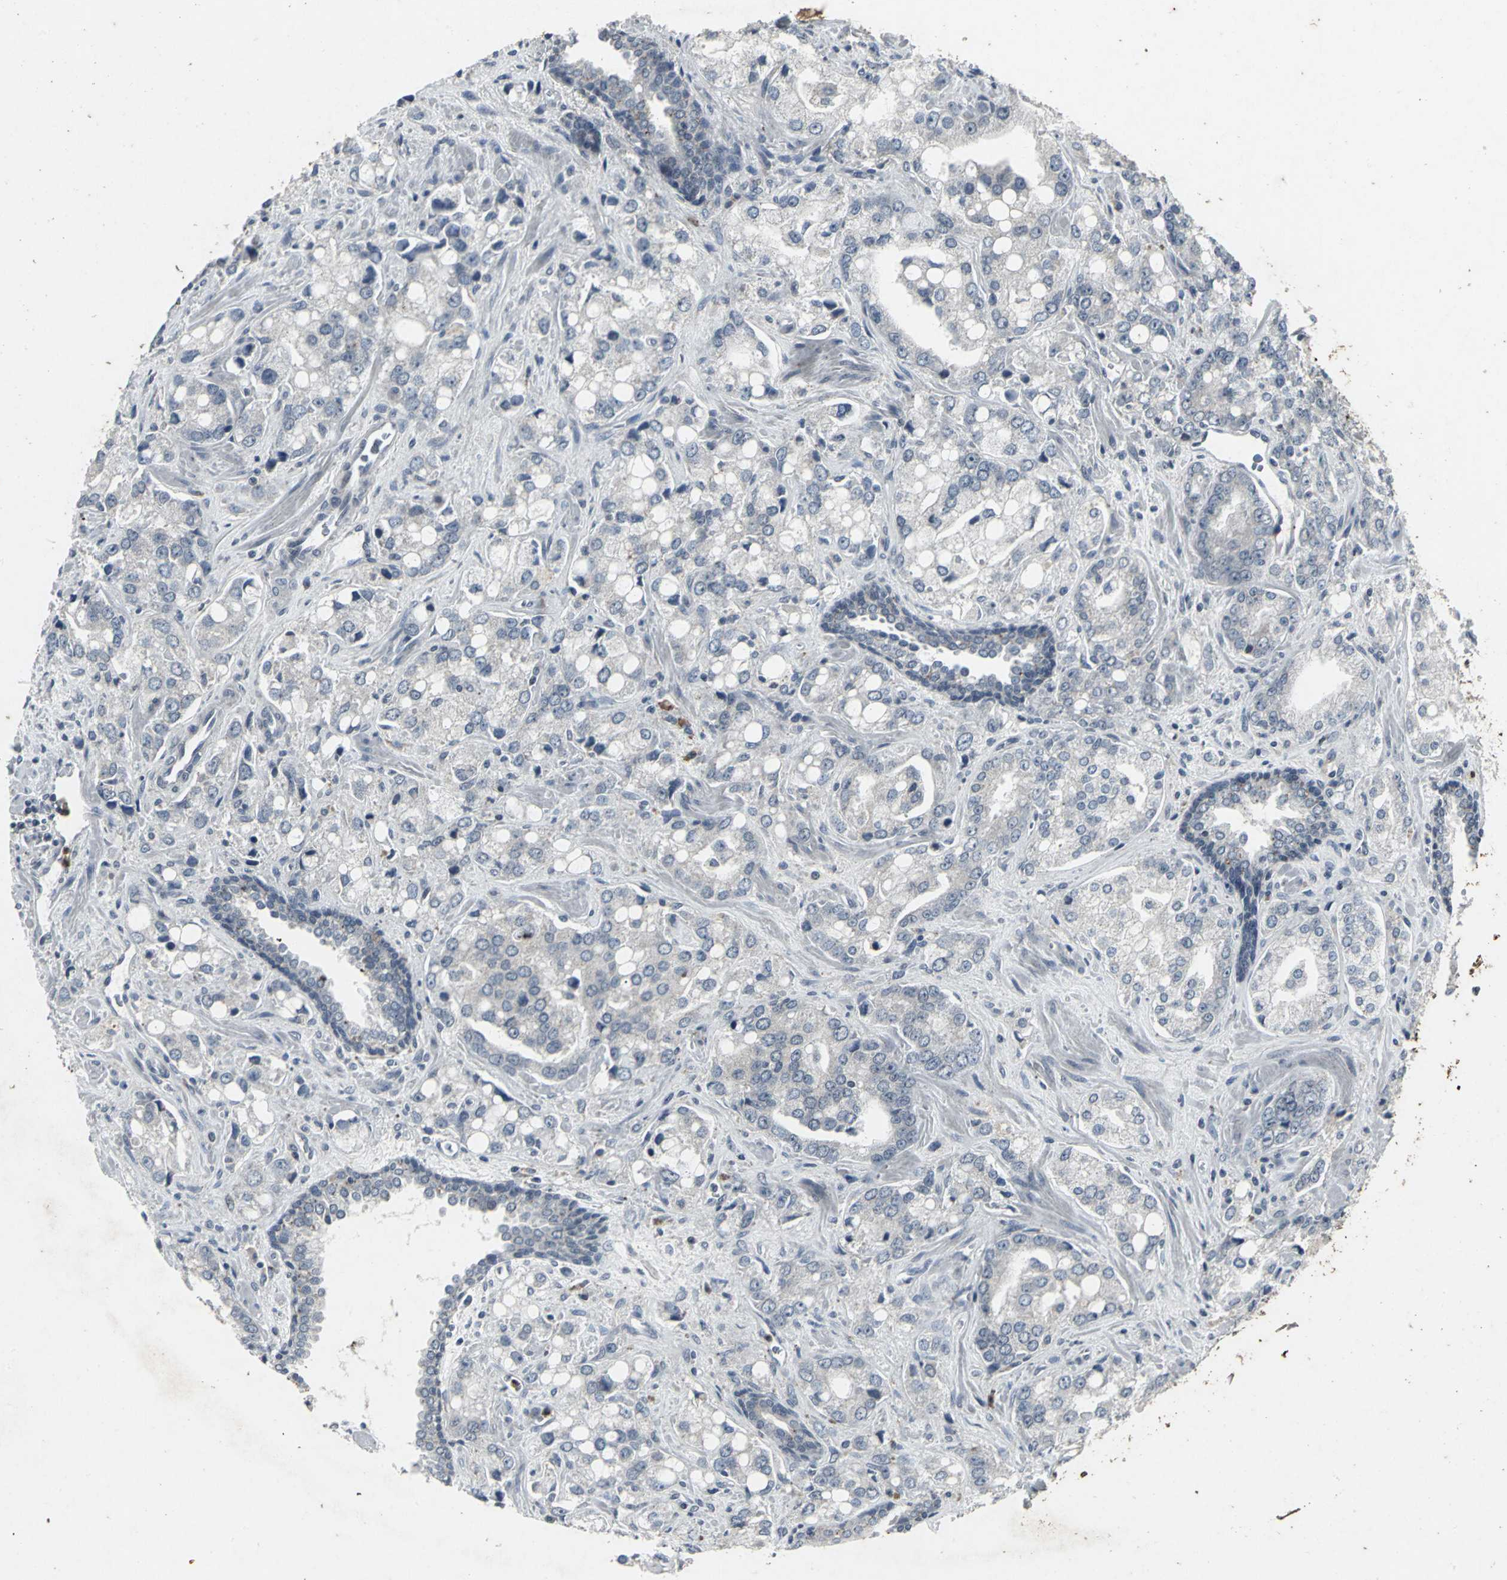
{"staining": {"intensity": "negative", "quantity": "none", "location": "none"}, "tissue": "prostate cancer", "cell_type": "Tumor cells", "image_type": "cancer", "snomed": [{"axis": "morphology", "description": "Adenocarcinoma, High grade"}, {"axis": "topography", "description": "Prostate"}], "caption": "IHC image of neoplastic tissue: prostate cancer (adenocarcinoma (high-grade)) stained with DAB shows no significant protein staining in tumor cells. (Immunohistochemistry (ihc), brightfield microscopy, high magnification).", "gene": "BMP4", "patient": {"sex": "male", "age": 67}}